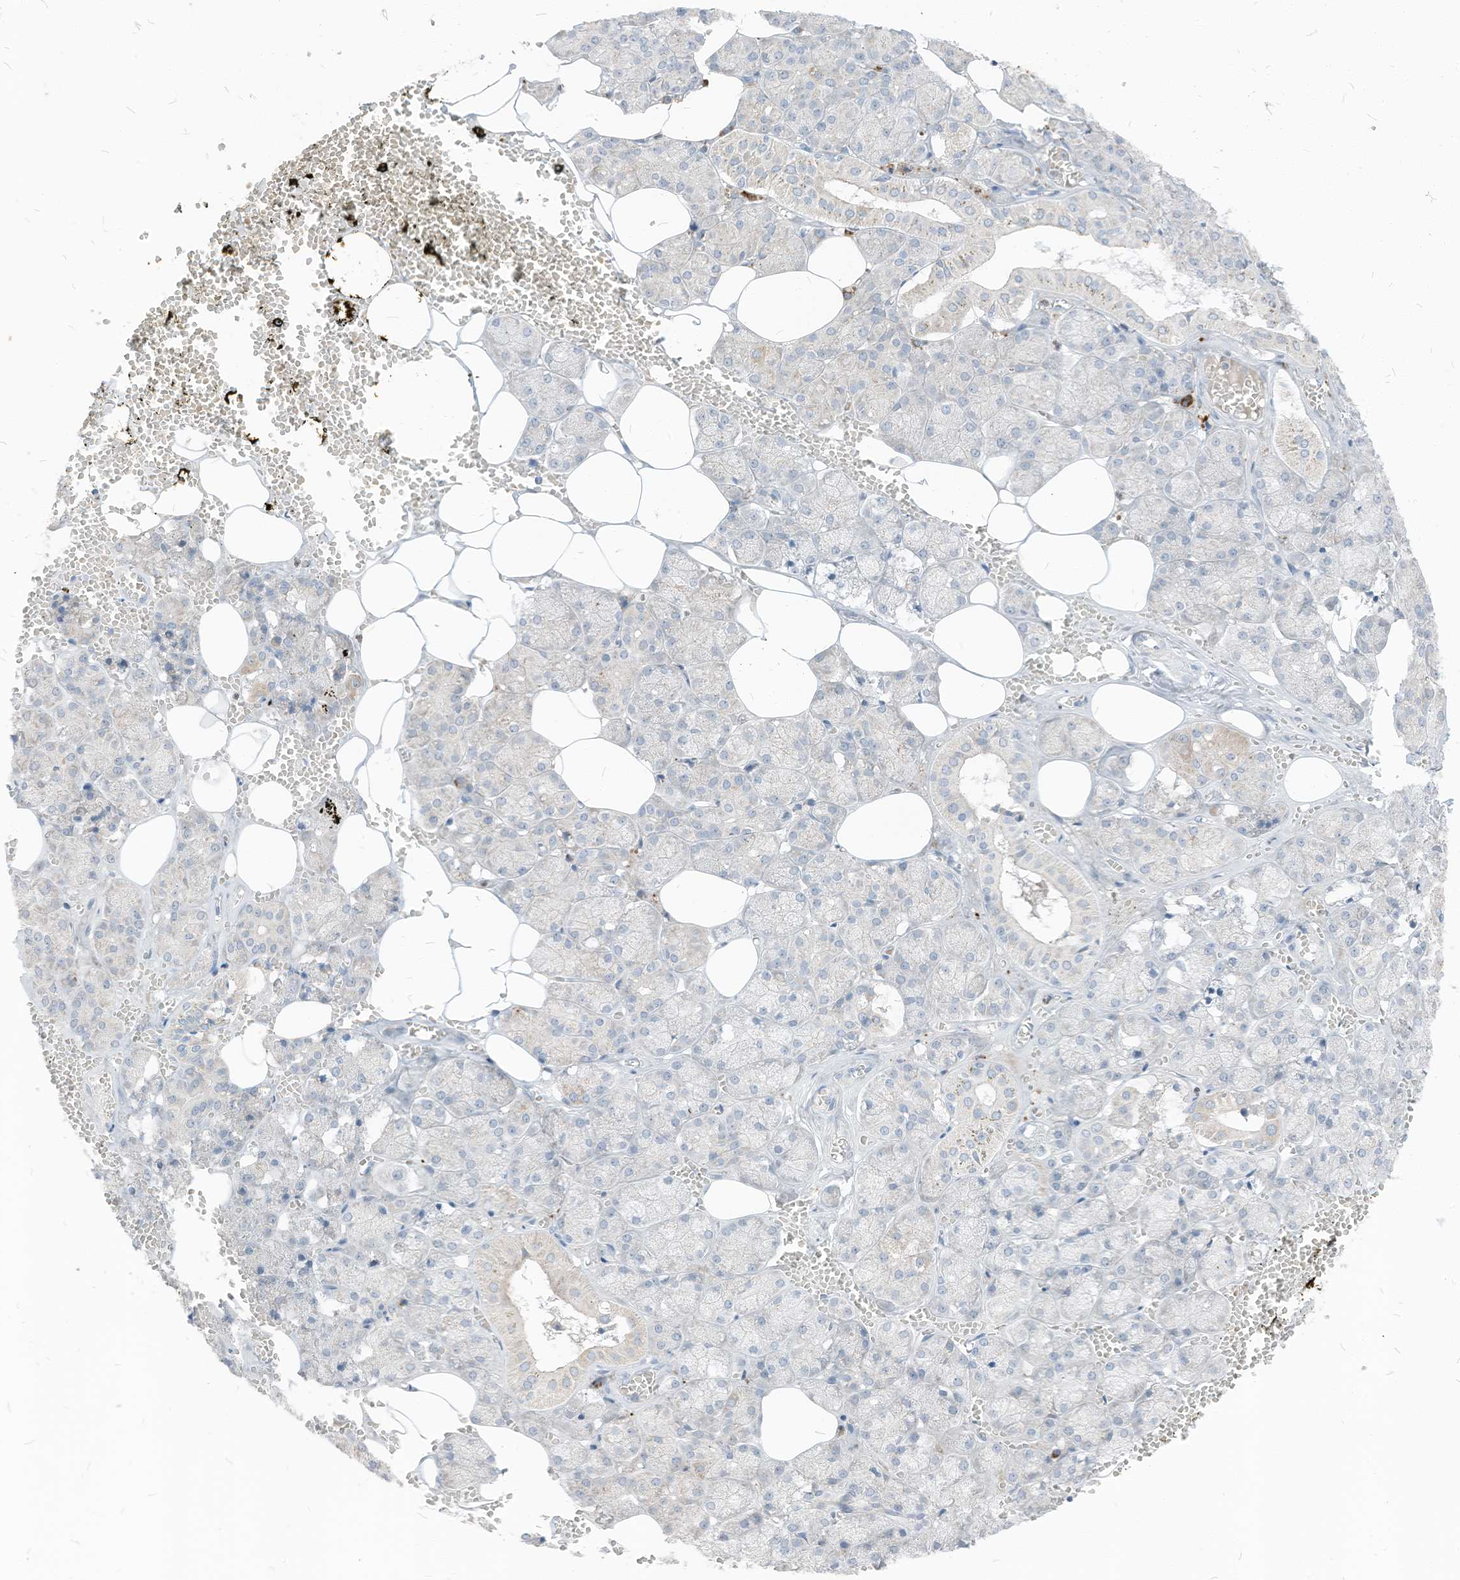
{"staining": {"intensity": "weak", "quantity": "<25%", "location": "cytoplasmic/membranous"}, "tissue": "salivary gland", "cell_type": "Glandular cells", "image_type": "normal", "snomed": [{"axis": "morphology", "description": "Normal tissue, NOS"}, {"axis": "topography", "description": "Salivary gland"}], "caption": "High magnification brightfield microscopy of unremarkable salivary gland stained with DAB (brown) and counterstained with hematoxylin (blue): glandular cells show no significant positivity. The staining was performed using DAB to visualize the protein expression in brown, while the nuclei were stained in blue with hematoxylin (Magnification: 20x).", "gene": "CHMP2B", "patient": {"sex": "male", "age": 62}}